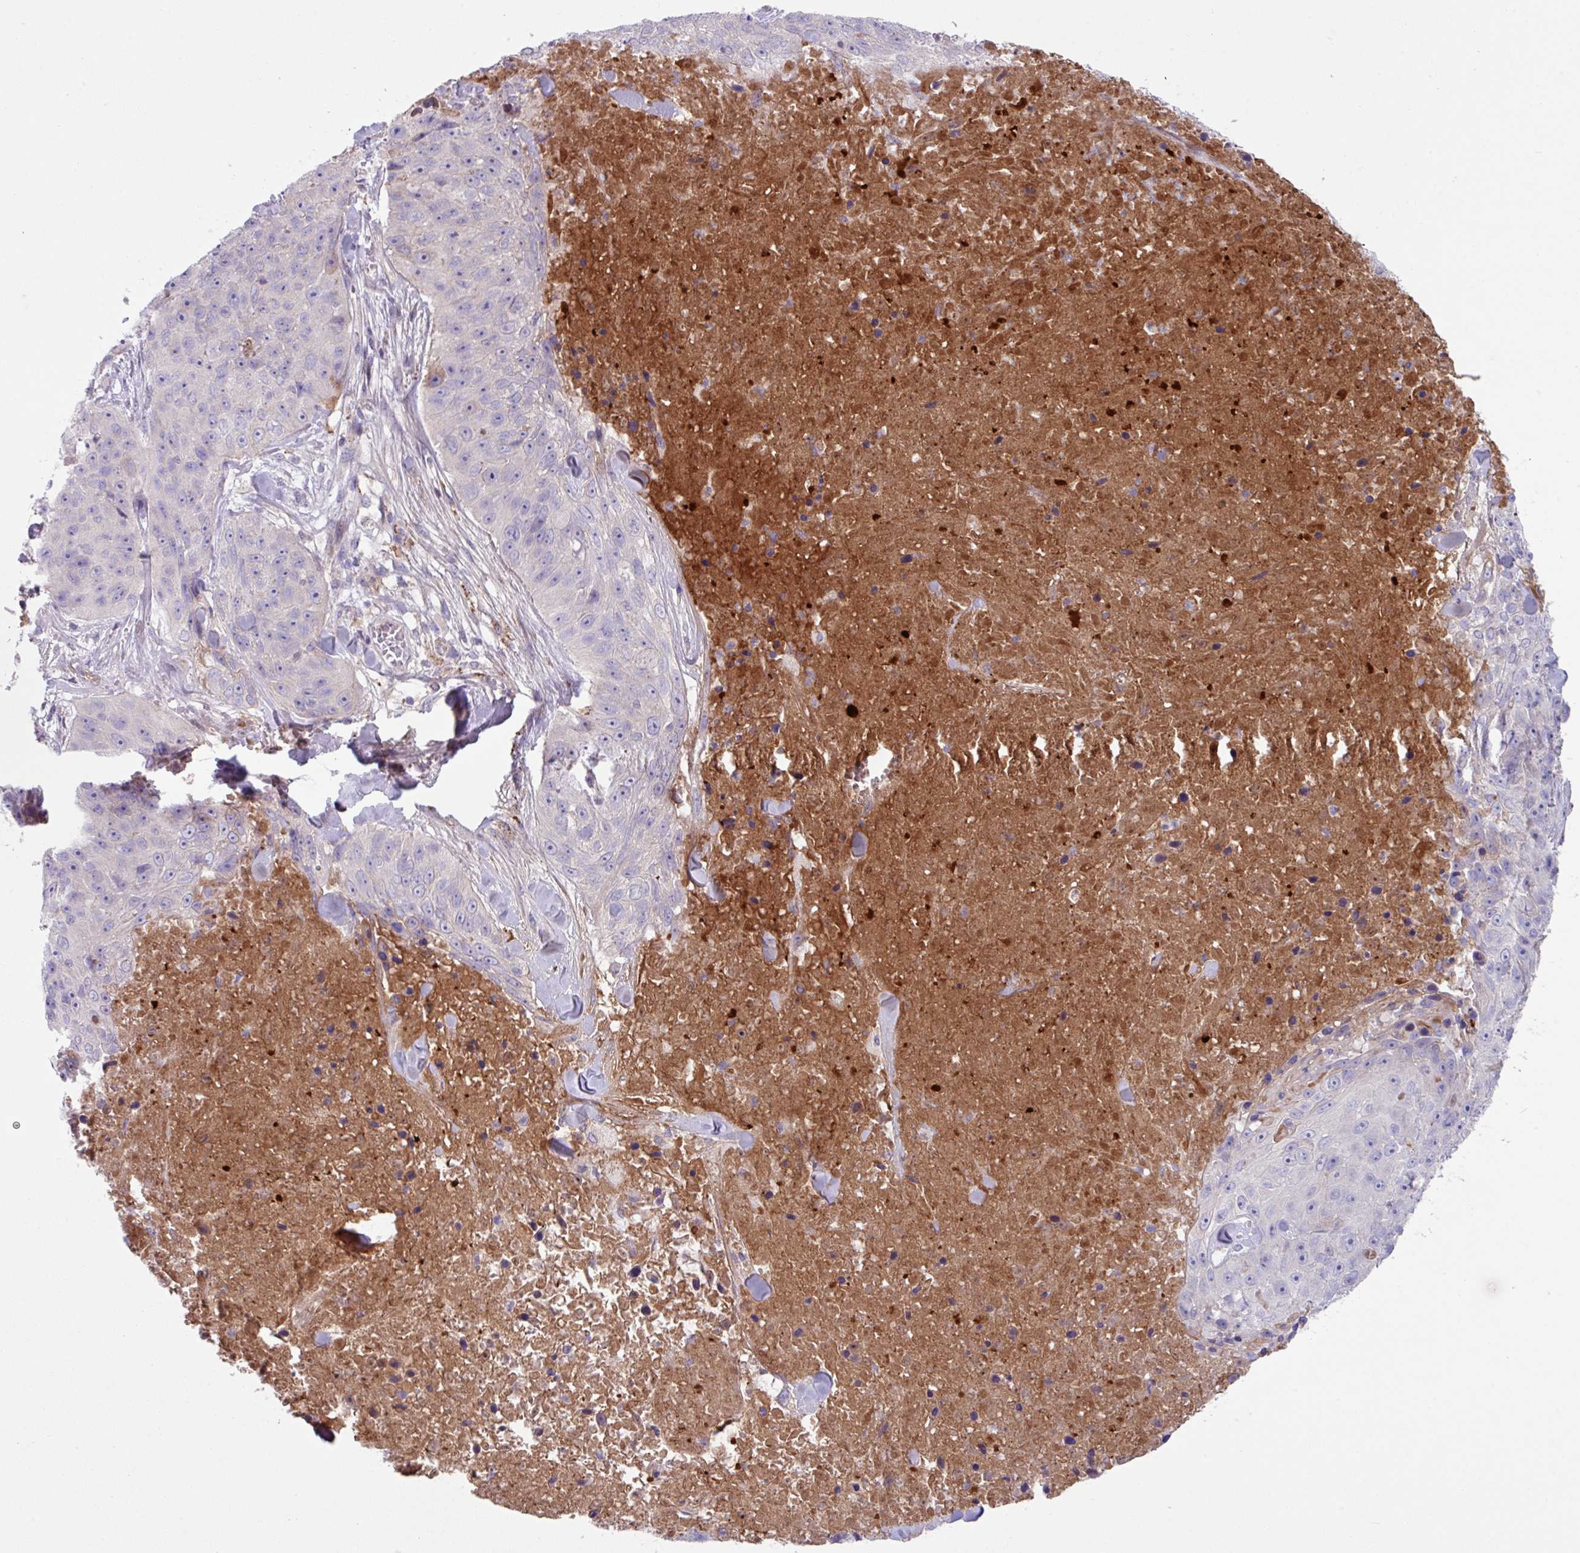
{"staining": {"intensity": "negative", "quantity": "none", "location": "none"}, "tissue": "skin cancer", "cell_type": "Tumor cells", "image_type": "cancer", "snomed": [{"axis": "morphology", "description": "Squamous cell carcinoma, NOS"}, {"axis": "topography", "description": "Skin"}], "caption": "An immunohistochemistry histopathology image of skin cancer is shown. There is no staining in tumor cells of skin cancer. (Stains: DAB (3,3'-diaminobenzidine) immunohistochemistry with hematoxylin counter stain, Microscopy: brightfield microscopy at high magnification).", "gene": "IQCJ", "patient": {"sex": "female", "age": 87}}